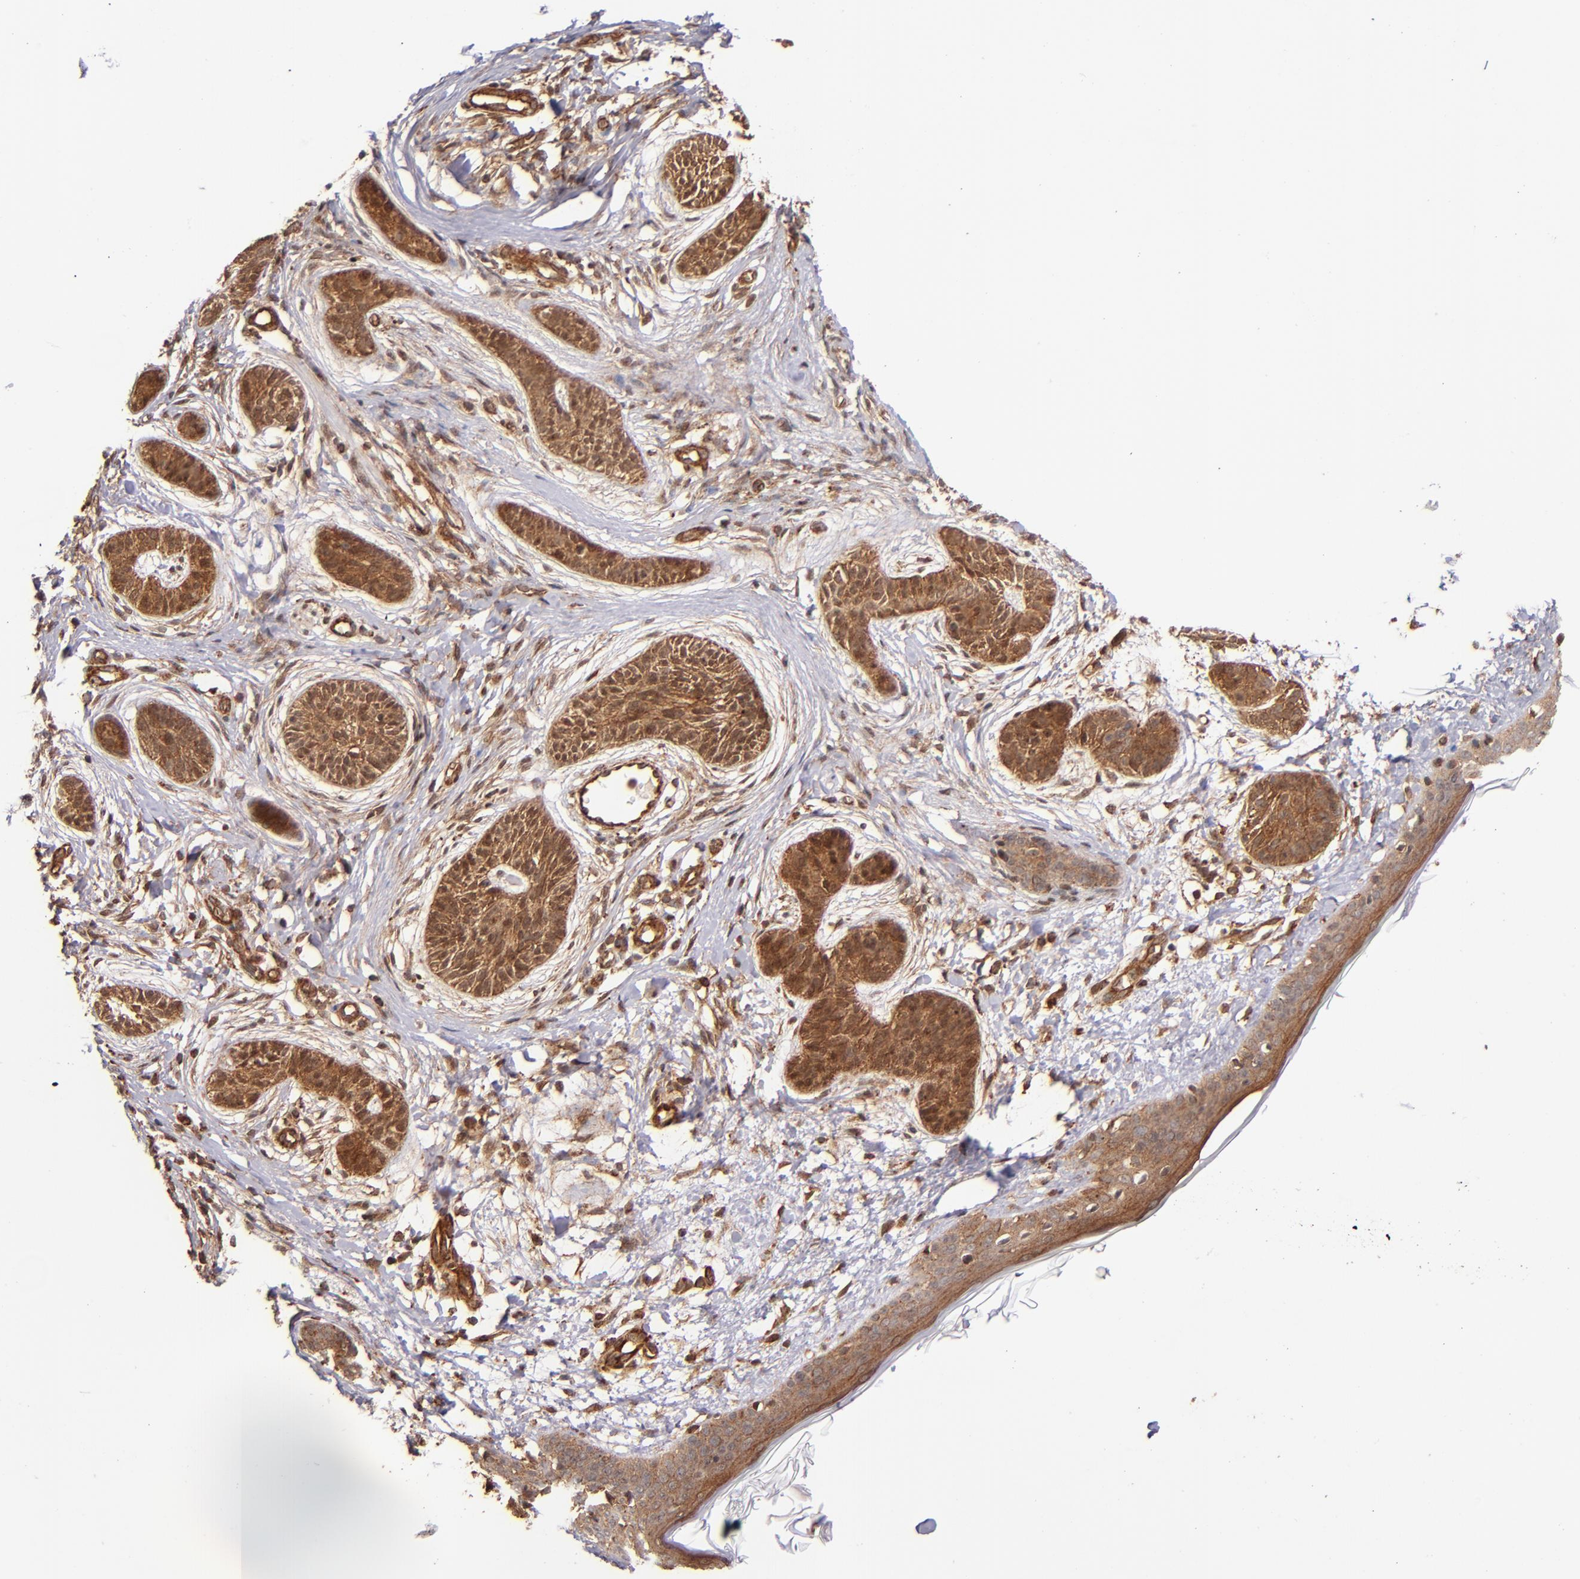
{"staining": {"intensity": "strong", "quantity": ">75%", "location": "cytoplasmic/membranous"}, "tissue": "skin cancer", "cell_type": "Tumor cells", "image_type": "cancer", "snomed": [{"axis": "morphology", "description": "Normal tissue, NOS"}, {"axis": "morphology", "description": "Basal cell carcinoma"}, {"axis": "topography", "description": "Skin"}], "caption": "Immunohistochemistry of skin cancer (basal cell carcinoma) exhibits high levels of strong cytoplasmic/membranous positivity in about >75% of tumor cells. Immunohistochemistry (ihc) stains the protein in brown and the nuclei are stained blue.", "gene": "STX8", "patient": {"sex": "male", "age": 63}}